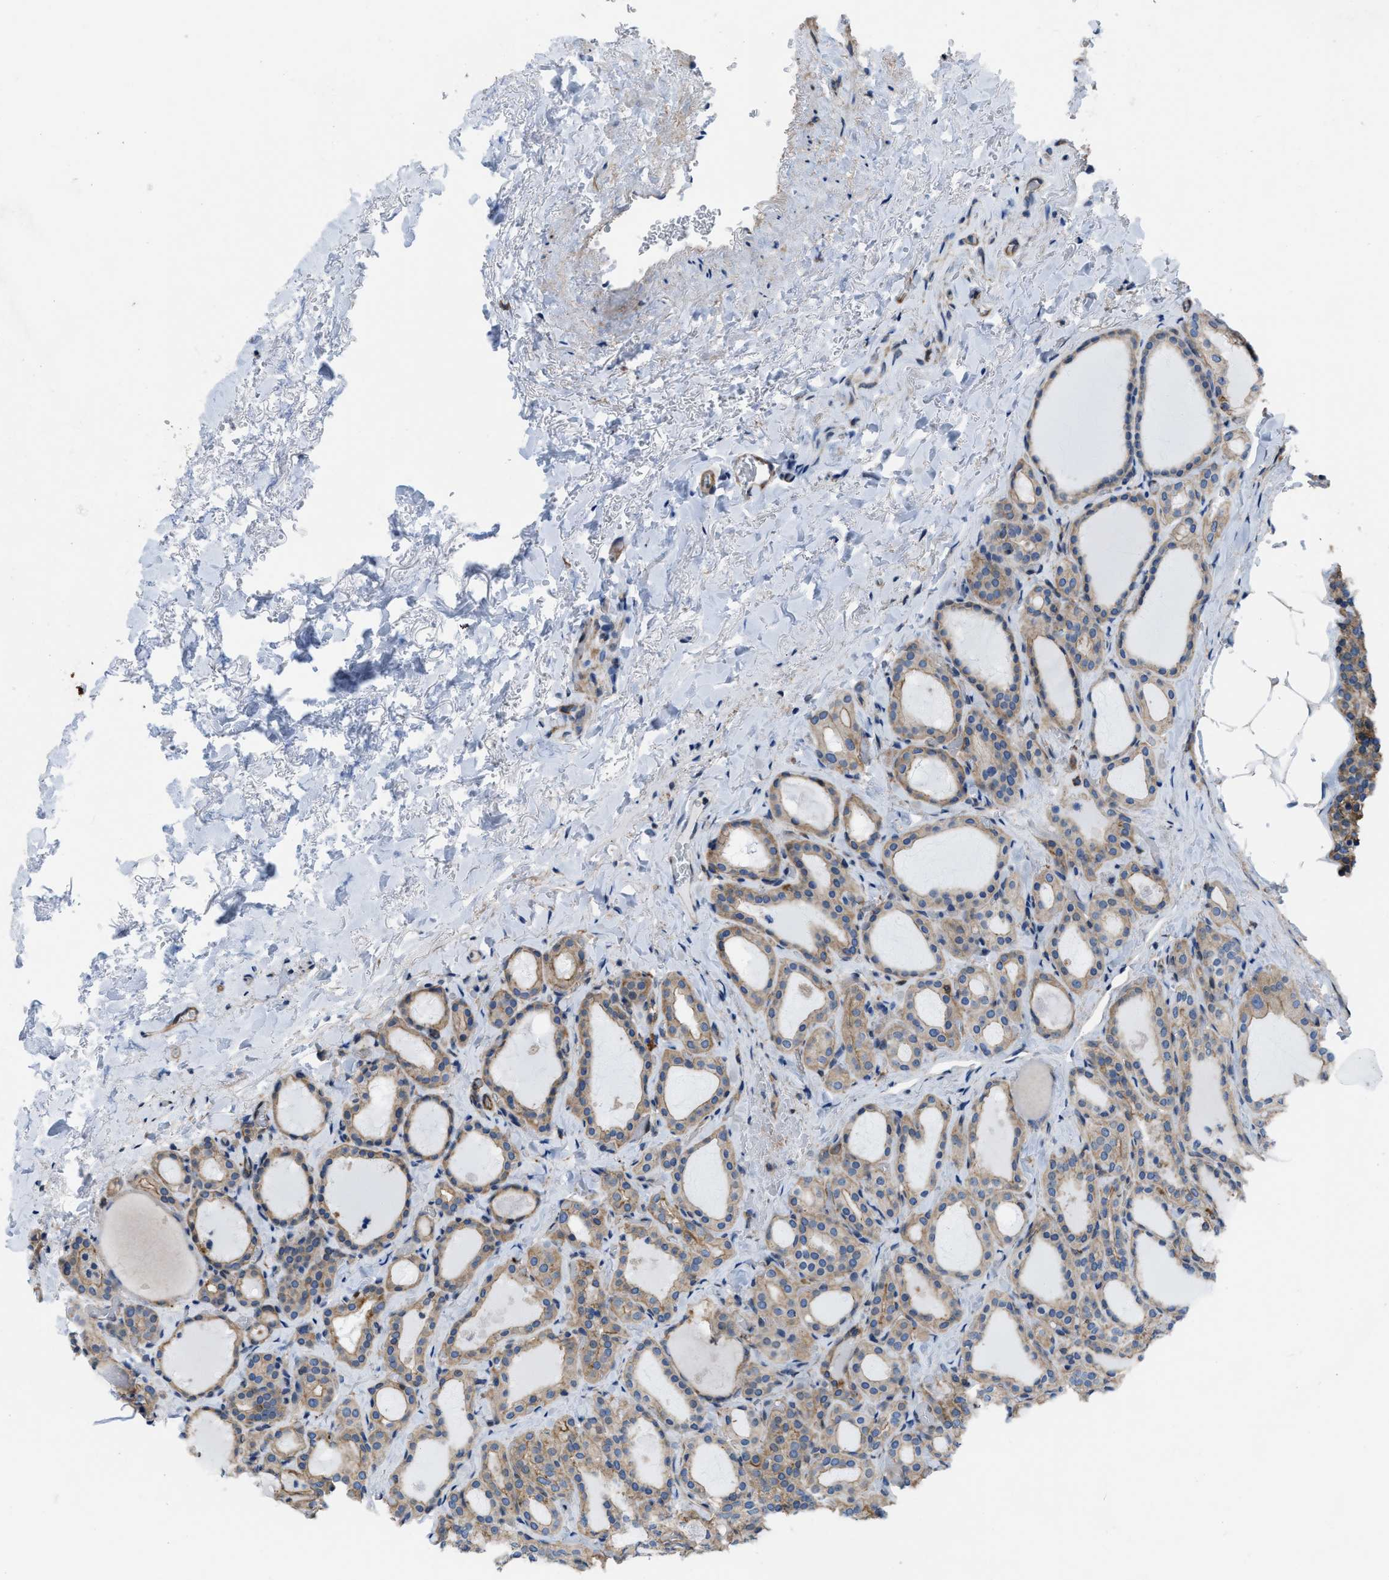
{"staining": {"intensity": "weak", "quantity": ">75%", "location": "cytoplasmic/membranous"}, "tissue": "parathyroid gland", "cell_type": "Glandular cells", "image_type": "normal", "snomed": [{"axis": "morphology", "description": "Normal tissue, NOS"}, {"axis": "morphology", "description": "Adenoma, NOS"}, {"axis": "topography", "description": "Parathyroid gland"}], "caption": "Immunohistochemistry micrograph of benign parathyroid gland: human parathyroid gland stained using immunohistochemistry exhibits low levels of weak protein expression localized specifically in the cytoplasmic/membranous of glandular cells, appearing as a cytoplasmic/membranous brown color.", "gene": "MYO18A", "patient": {"sex": "female", "age": 58}}